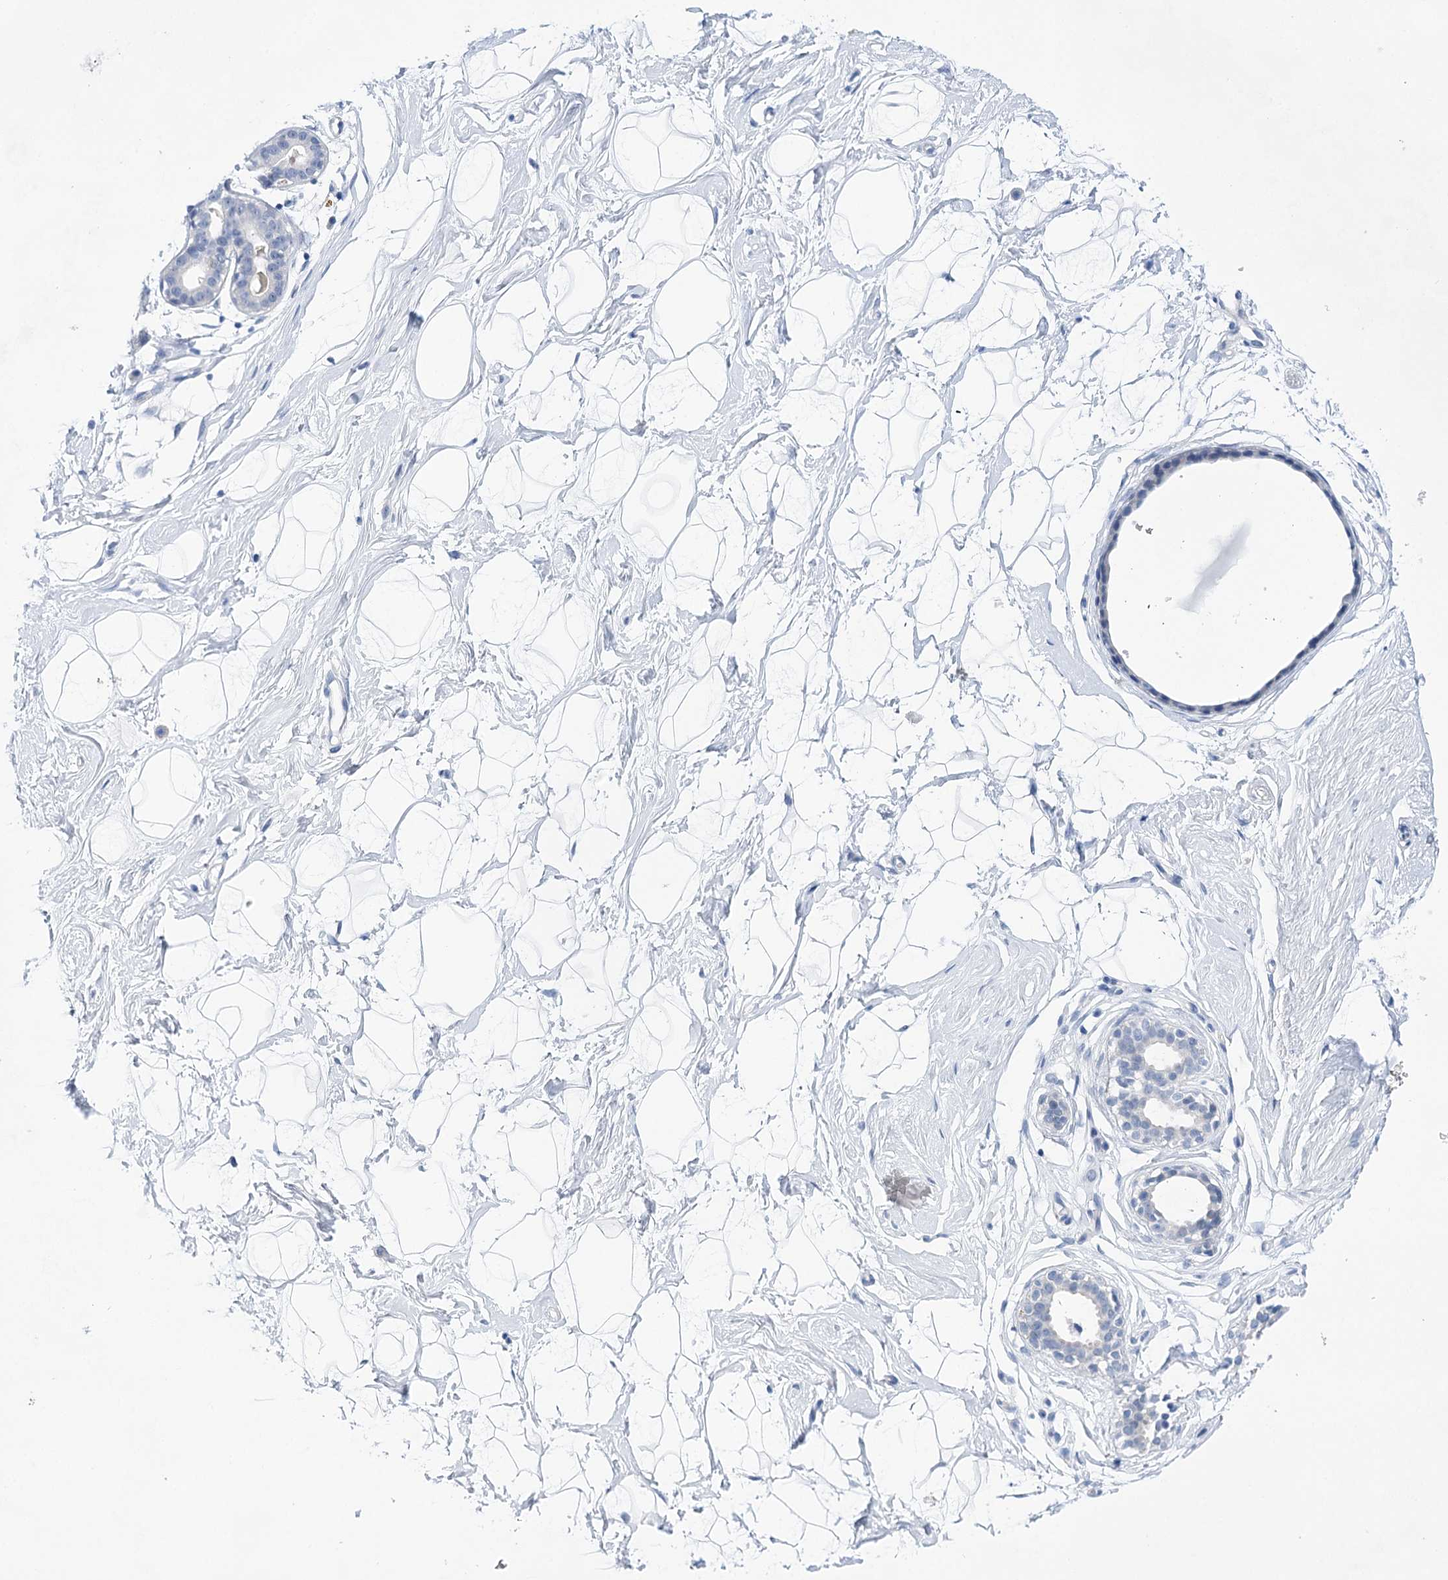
{"staining": {"intensity": "negative", "quantity": "none", "location": "none"}, "tissue": "breast", "cell_type": "Adipocytes", "image_type": "normal", "snomed": [{"axis": "morphology", "description": "Normal tissue, NOS"}, {"axis": "morphology", "description": "Adenoma, NOS"}, {"axis": "topography", "description": "Breast"}], "caption": "Immunohistochemical staining of normal breast shows no significant expression in adipocytes.", "gene": "LALBA", "patient": {"sex": "female", "age": 23}}